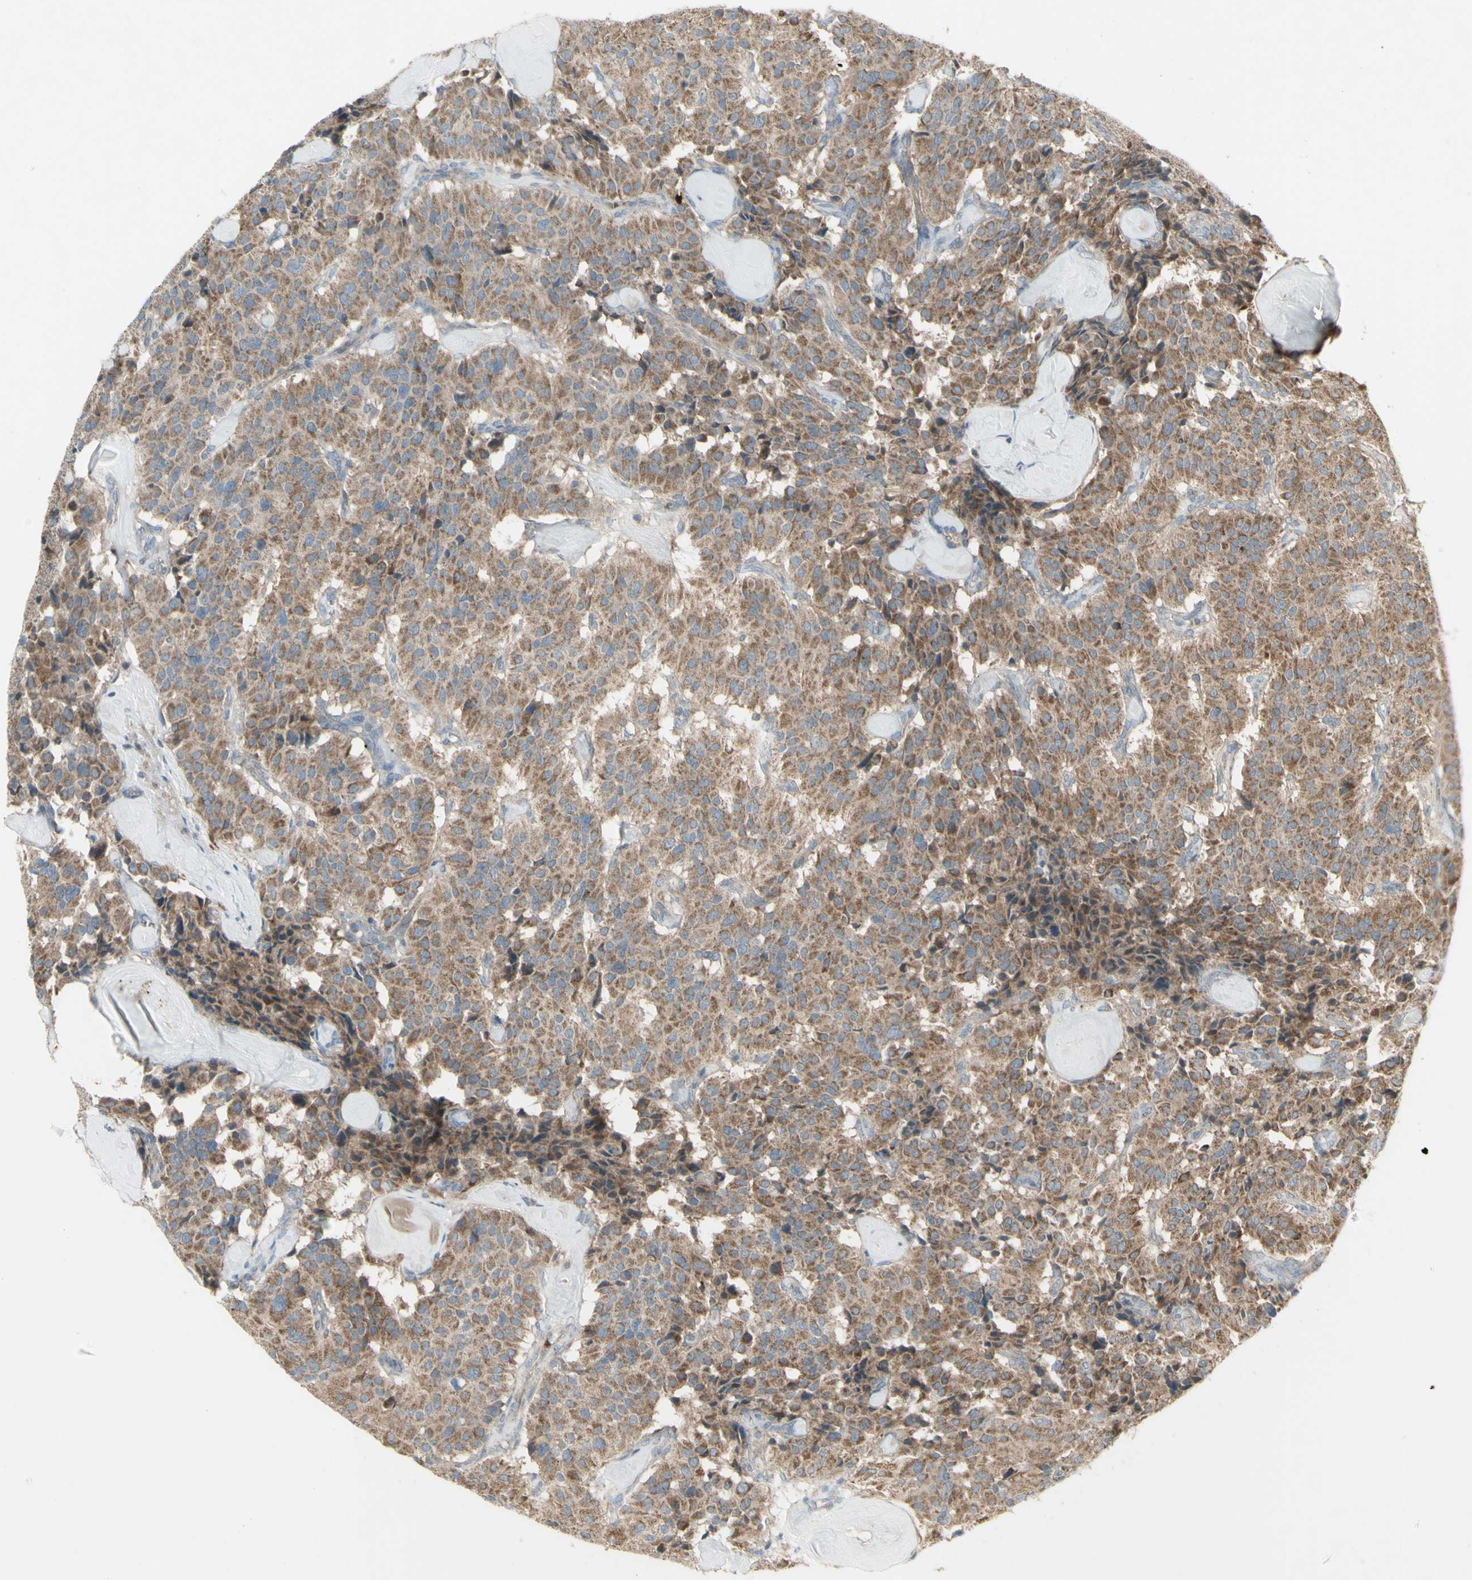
{"staining": {"intensity": "moderate", "quantity": ">75%", "location": "cytoplasmic/membranous"}, "tissue": "carcinoid", "cell_type": "Tumor cells", "image_type": "cancer", "snomed": [{"axis": "morphology", "description": "Carcinoid, malignant, NOS"}, {"axis": "topography", "description": "Lung"}], "caption": "Immunohistochemical staining of human malignant carcinoid displays medium levels of moderate cytoplasmic/membranous expression in approximately >75% of tumor cells.", "gene": "SHC1", "patient": {"sex": "male", "age": 30}}